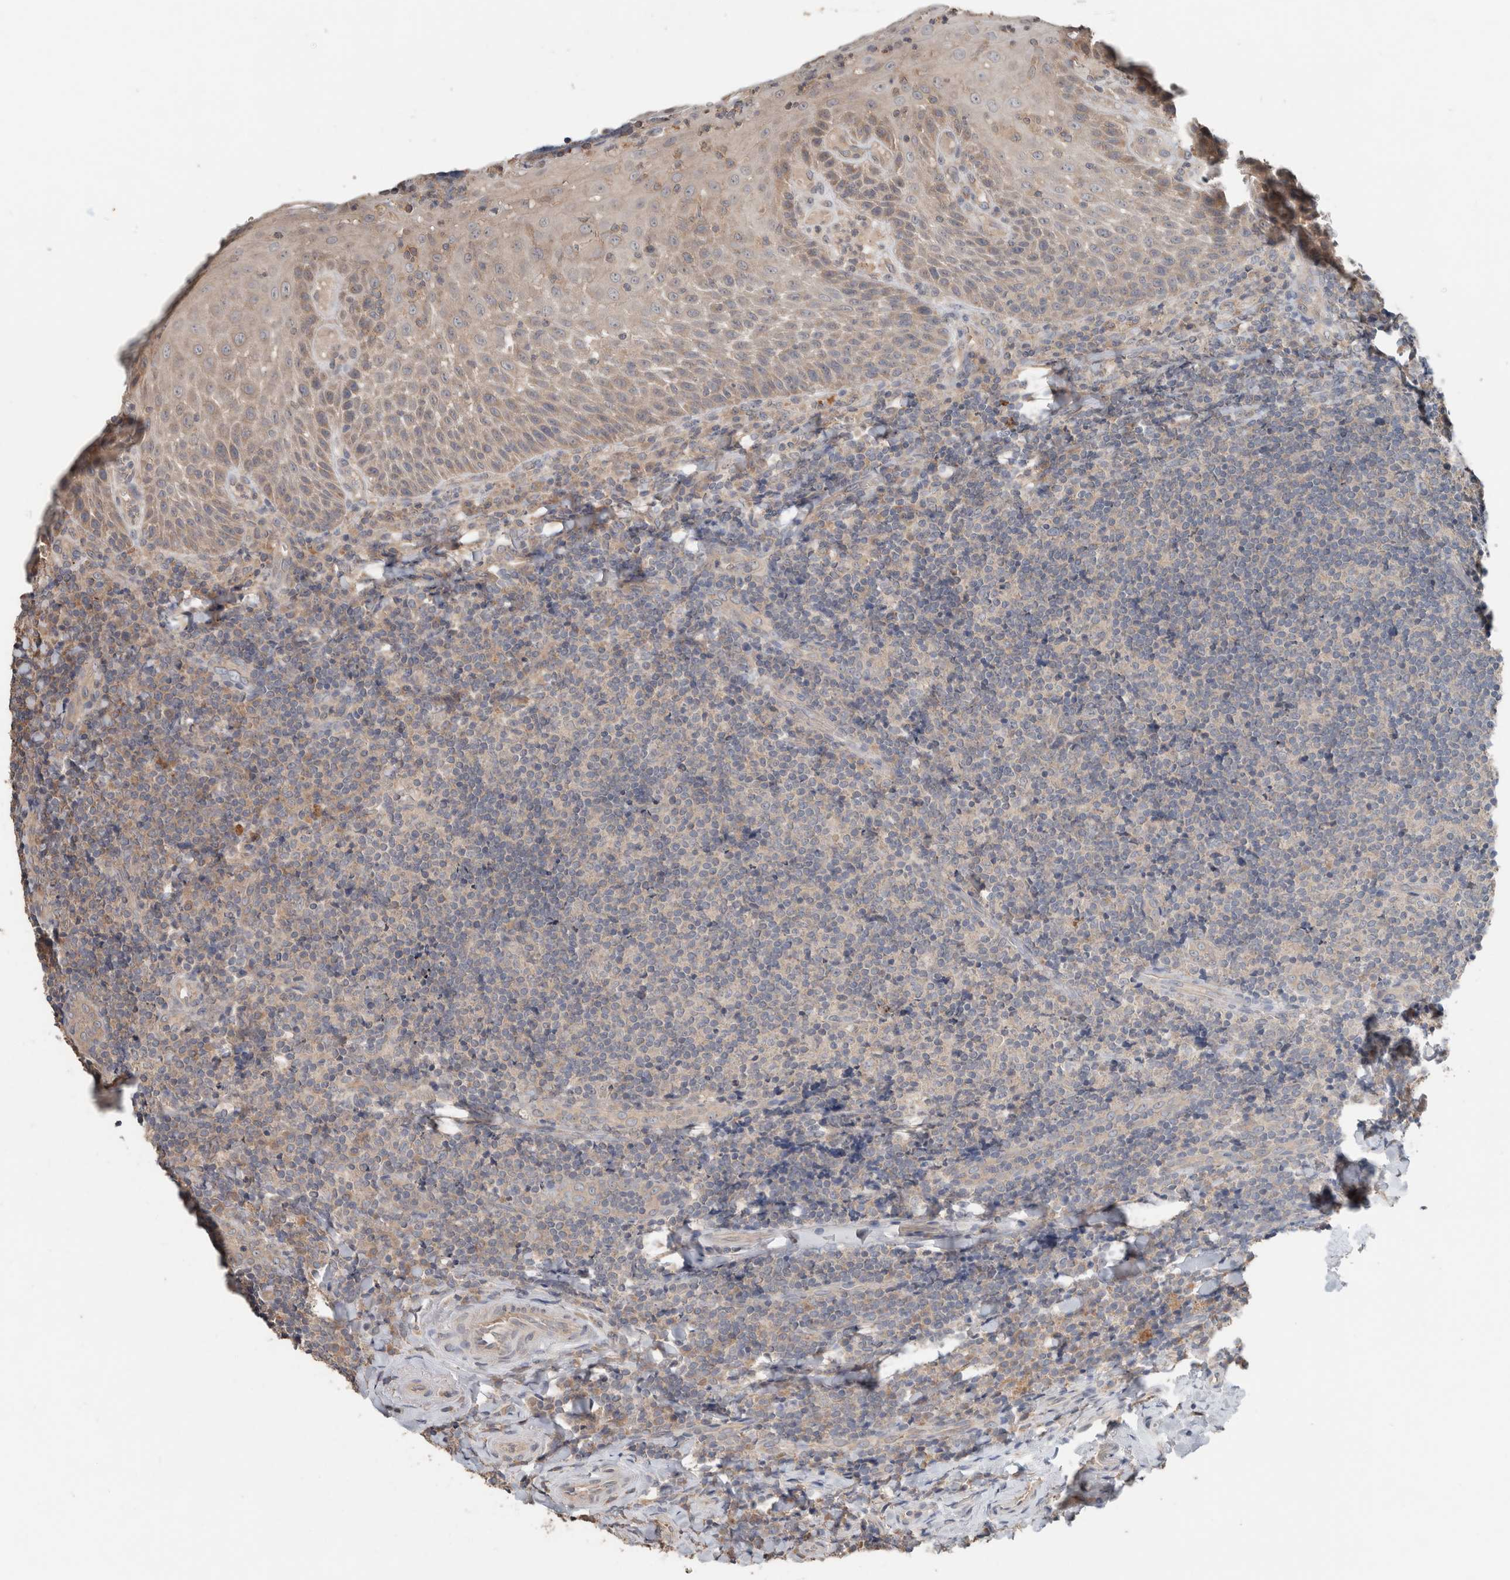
{"staining": {"intensity": "weak", "quantity": "<25%", "location": "cytoplasmic/membranous"}, "tissue": "tonsil", "cell_type": "Germinal center cells", "image_type": "normal", "snomed": [{"axis": "morphology", "description": "Normal tissue, NOS"}, {"axis": "topography", "description": "Tonsil"}], "caption": "This is a histopathology image of immunohistochemistry (IHC) staining of benign tonsil, which shows no staining in germinal center cells.", "gene": "ERAP2", "patient": {"sex": "male", "age": 37}}